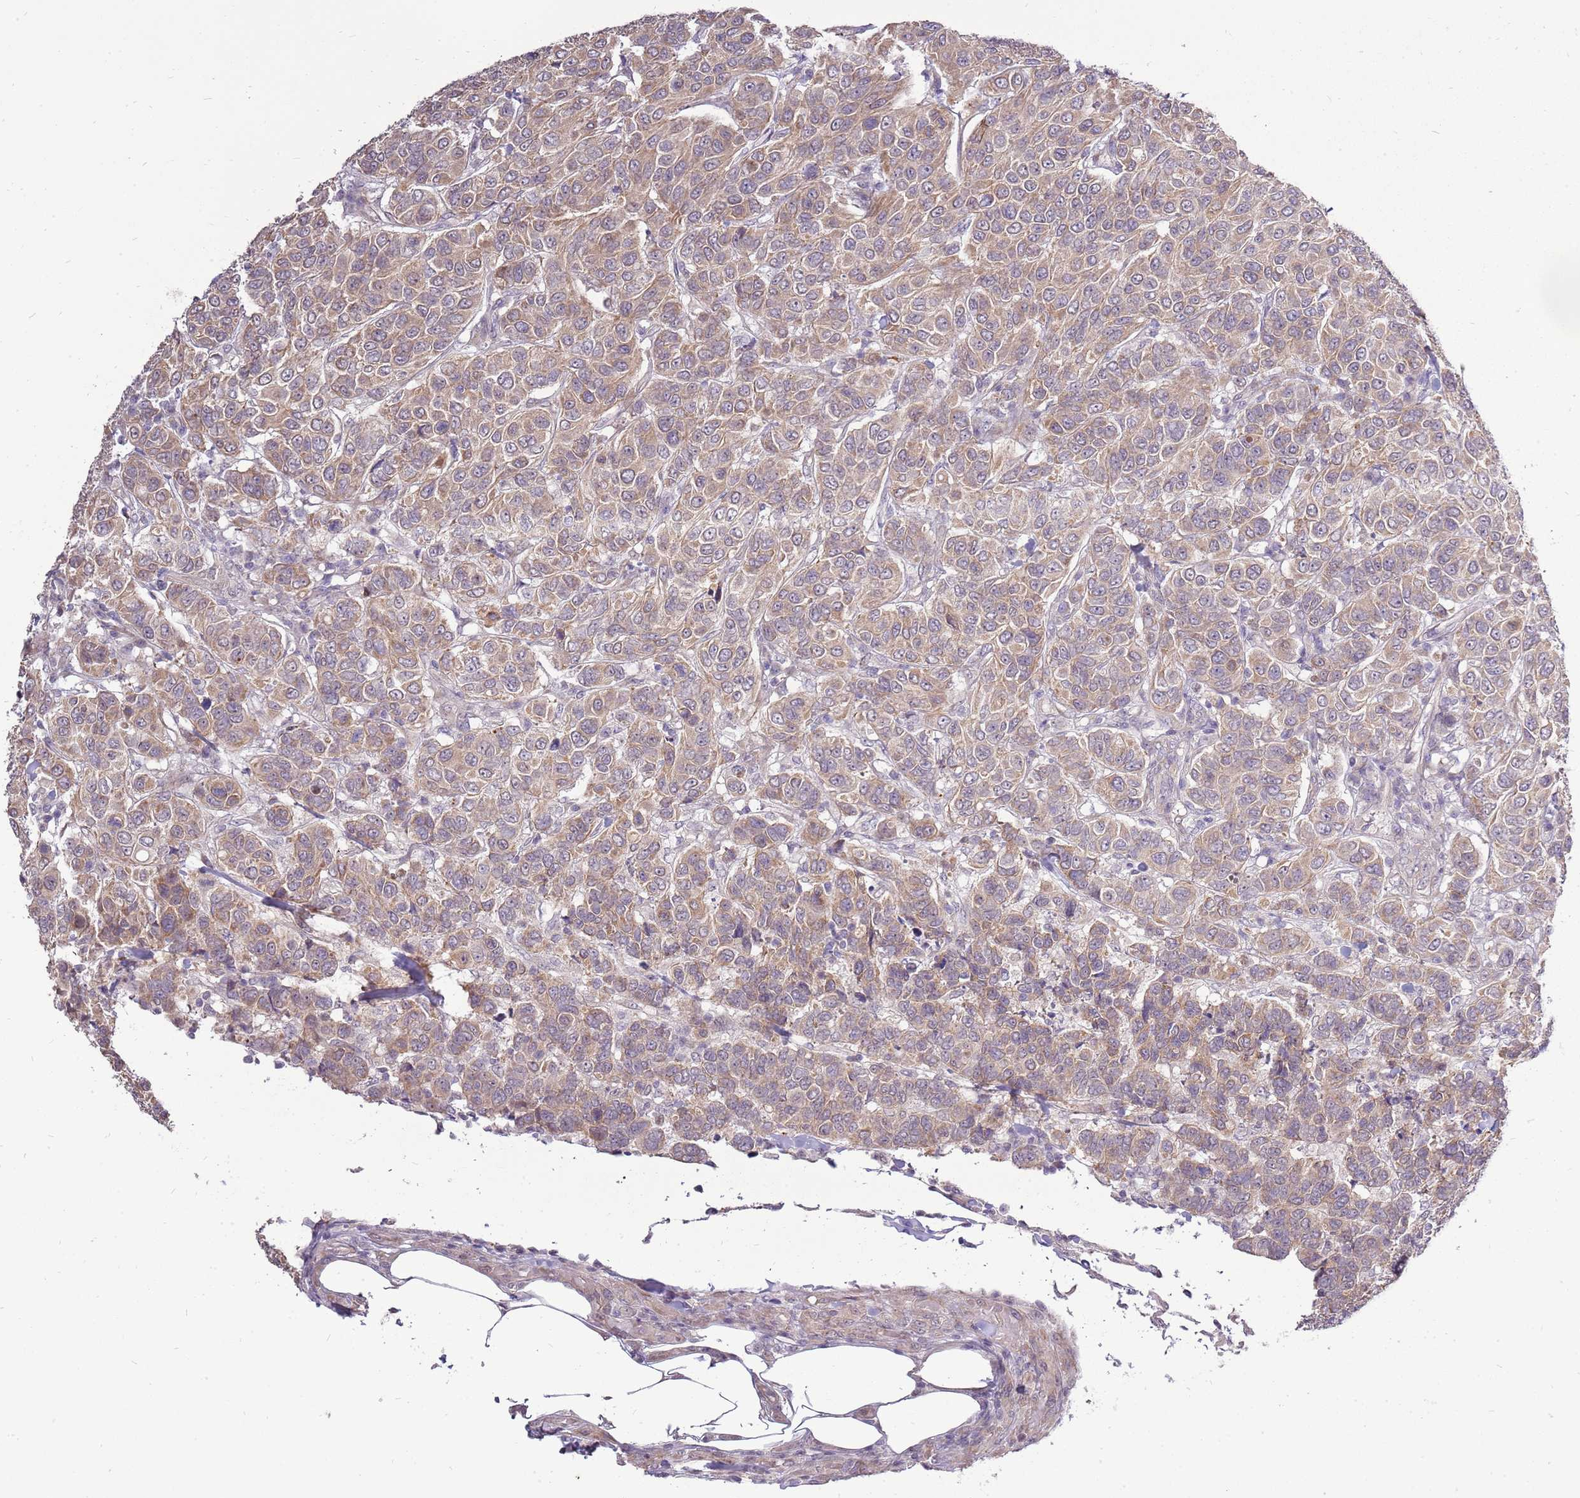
{"staining": {"intensity": "moderate", "quantity": ">75%", "location": "cytoplasmic/membranous"}, "tissue": "breast cancer", "cell_type": "Tumor cells", "image_type": "cancer", "snomed": [{"axis": "morphology", "description": "Duct carcinoma"}, {"axis": "topography", "description": "Breast"}], "caption": "A brown stain highlights moderate cytoplasmic/membranous staining of a protein in human breast cancer tumor cells. The staining was performed using DAB (3,3'-diaminobenzidine) to visualize the protein expression in brown, while the nuclei were stained in blue with hematoxylin (Magnification: 20x).", "gene": "UGGT2", "patient": {"sex": "female", "age": 55}}